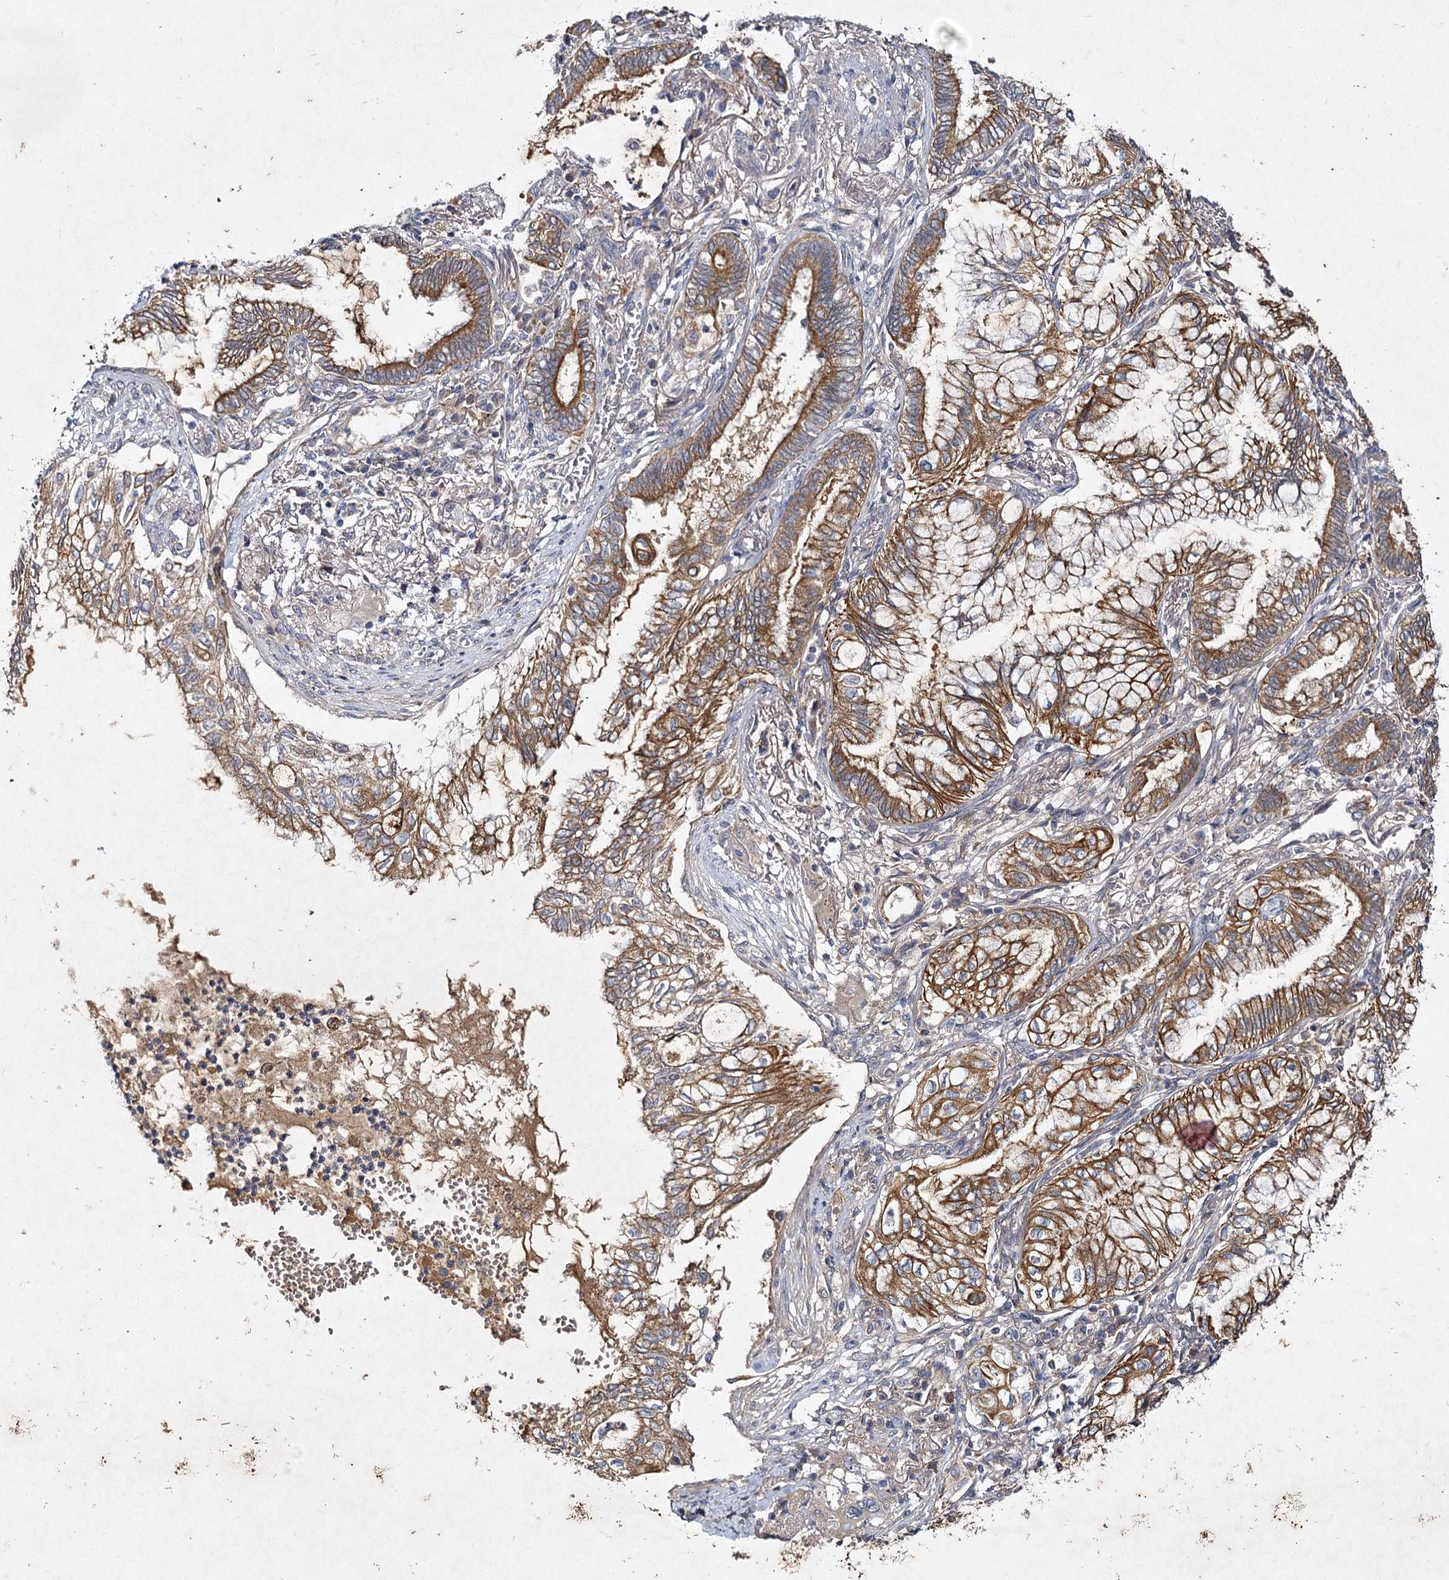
{"staining": {"intensity": "moderate", "quantity": ">75%", "location": "cytoplasmic/membranous"}, "tissue": "lung cancer", "cell_type": "Tumor cells", "image_type": "cancer", "snomed": [{"axis": "morphology", "description": "Adenocarcinoma, NOS"}, {"axis": "topography", "description": "Lung"}], "caption": "Brown immunohistochemical staining in lung cancer displays moderate cytoplasmic/membranous staining in approximately >75% of tumor cells.", "gene": "MFN1", "patient": {"sex": "female", "age": 70}}